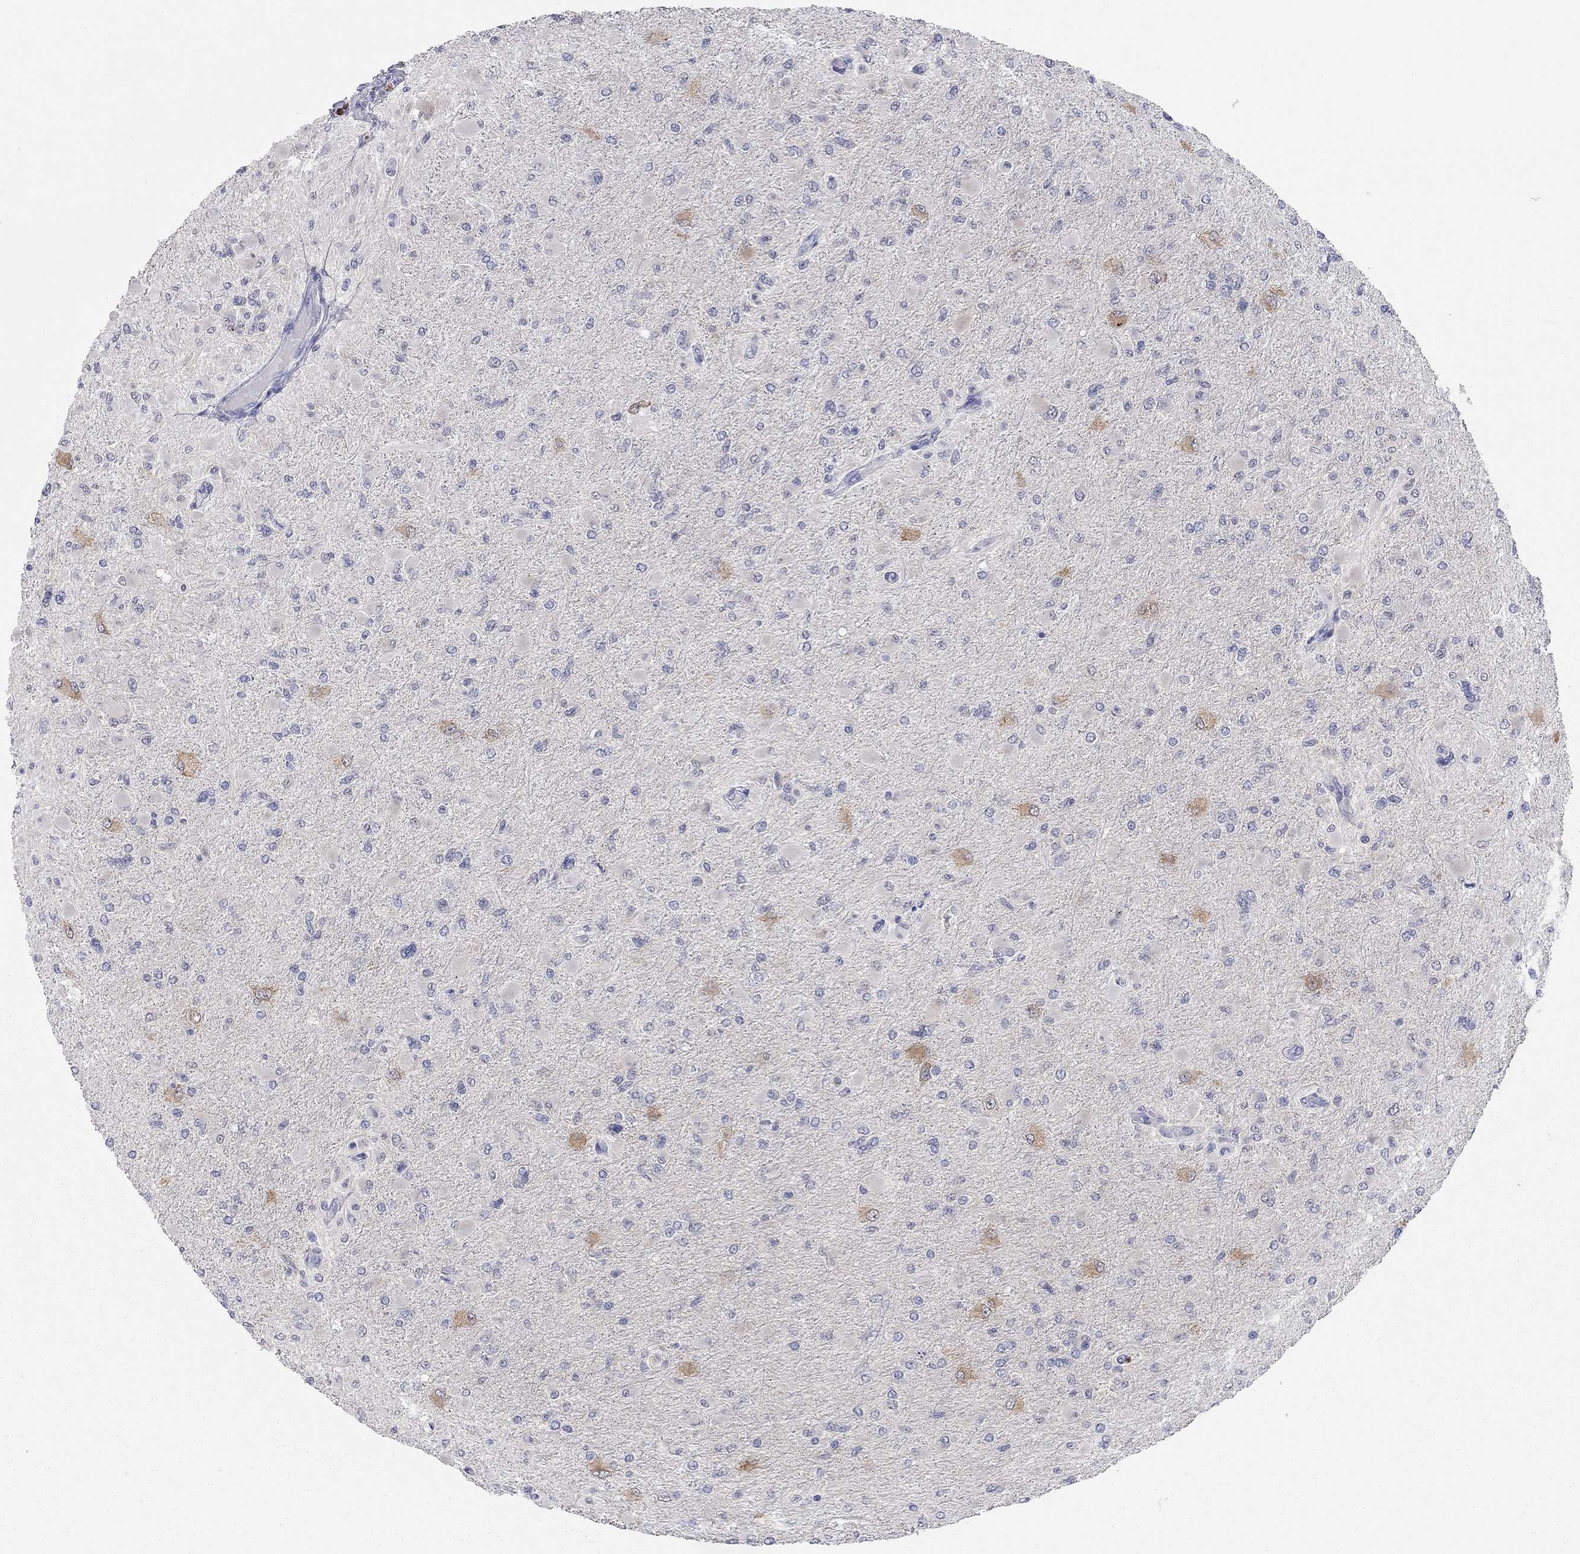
{"staining": {"intensity": "moderate", "quantity": "<25%", "location": "cytoplasmic/membranous"}, "tissue": "glioma", "cell_type": "Tumor cells", "image_type": "cancer", "snomed": [{"axis": "morphology", "description": "Glioma, malignant, High grade"}, {"axis": "topography", "description": "Cerebral cortex"}], "caption": "Protein analysis of glioma tissue reveals moderate cytoplasmic/membranous staining in approximately <25% of tumor cells.", "gene": "WASF3", "patient": {"sex": "female", "age": 36}}